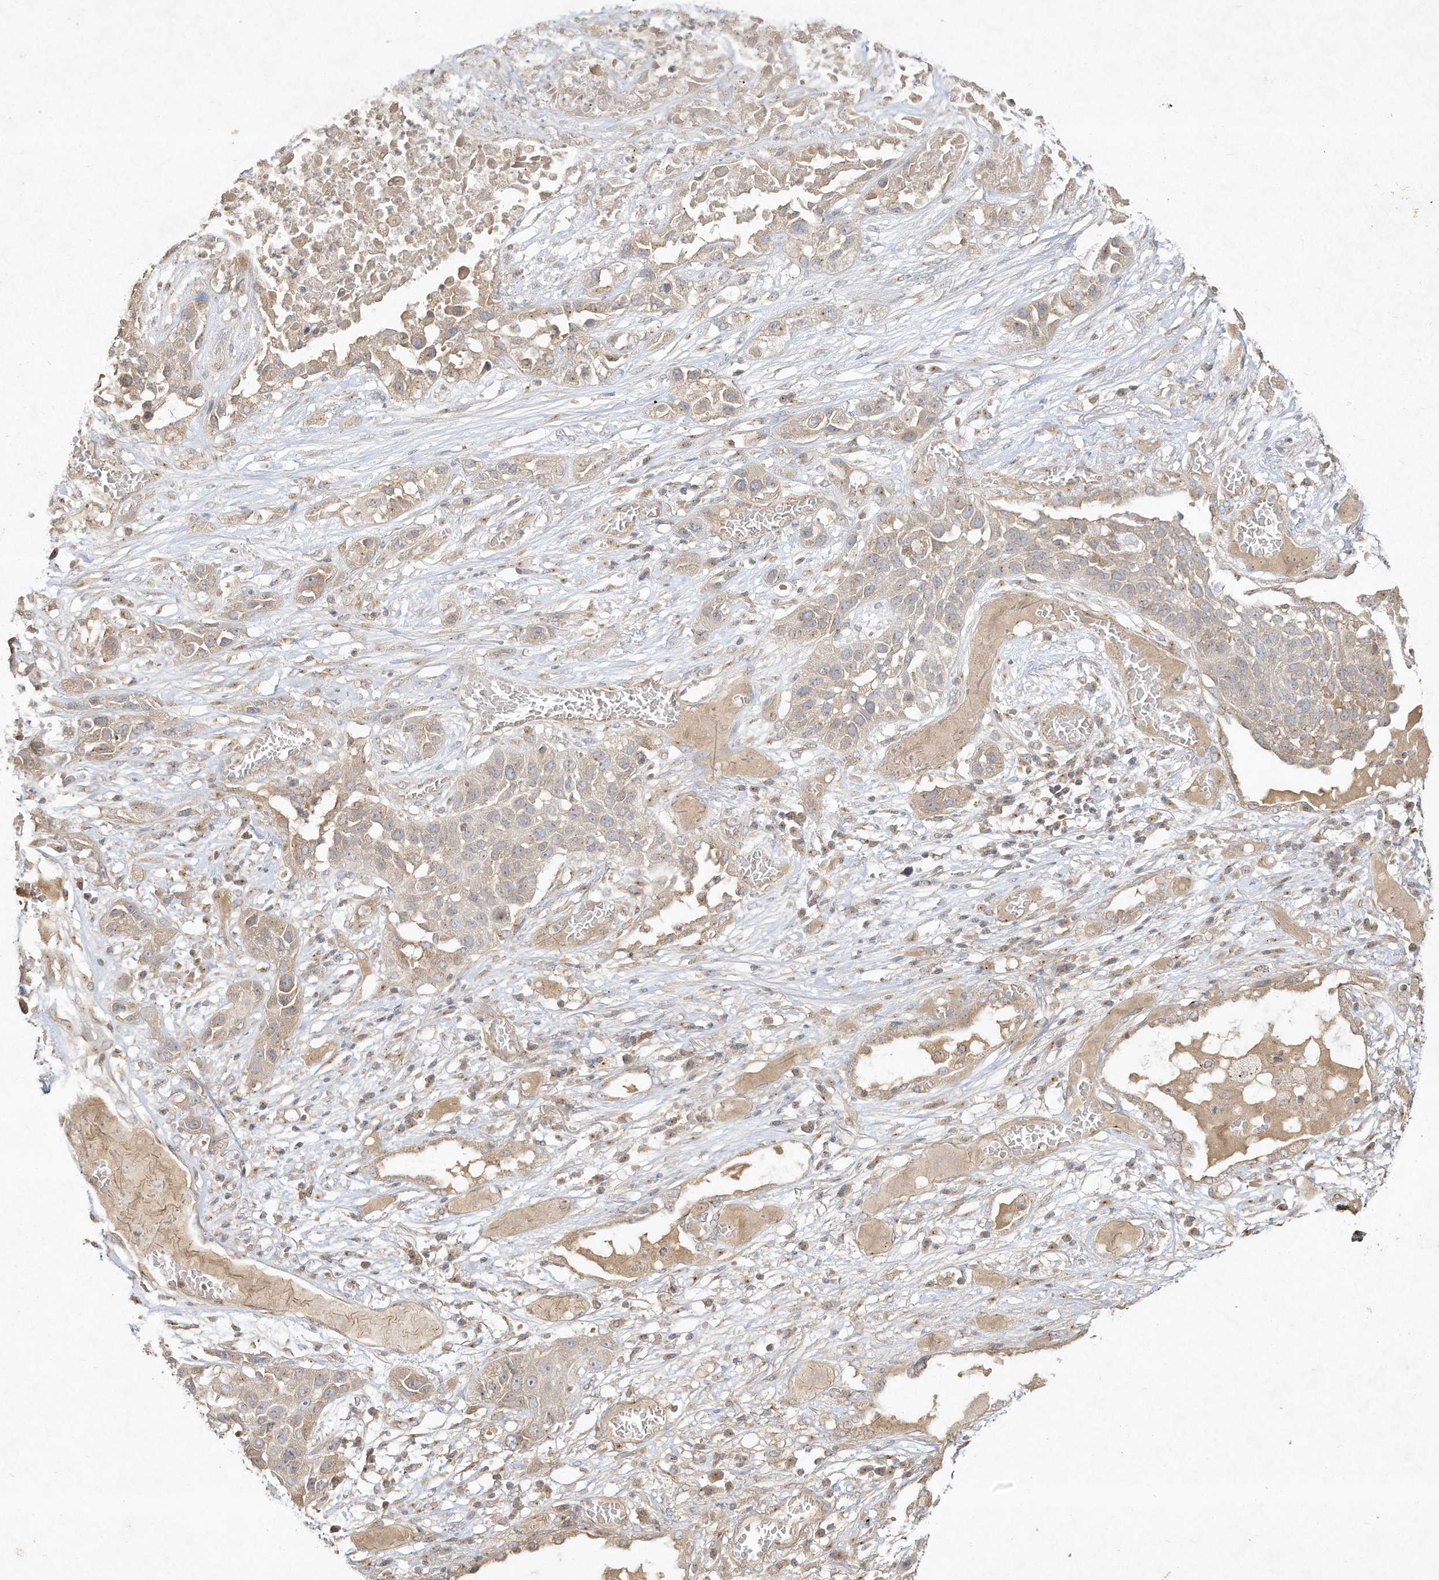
{"staining": {"intensity": "weak", "quantity": "<25%", "location": "cytoplasmic/membranous"}, "tissue": "lung cancer", "cell_type": "Tumor cells", "image_type": "cancer", "snomed": [{"axis": "morphology", "description": "Squamous cell carcinoma, NOS"}, {"axis": "topography", "description": "Lung"}], "caption": "Tumor cells show no significant expression in lung cancer.", "gene": "DYNC1I2", "patient": {"sex": "male", "age": 71}}